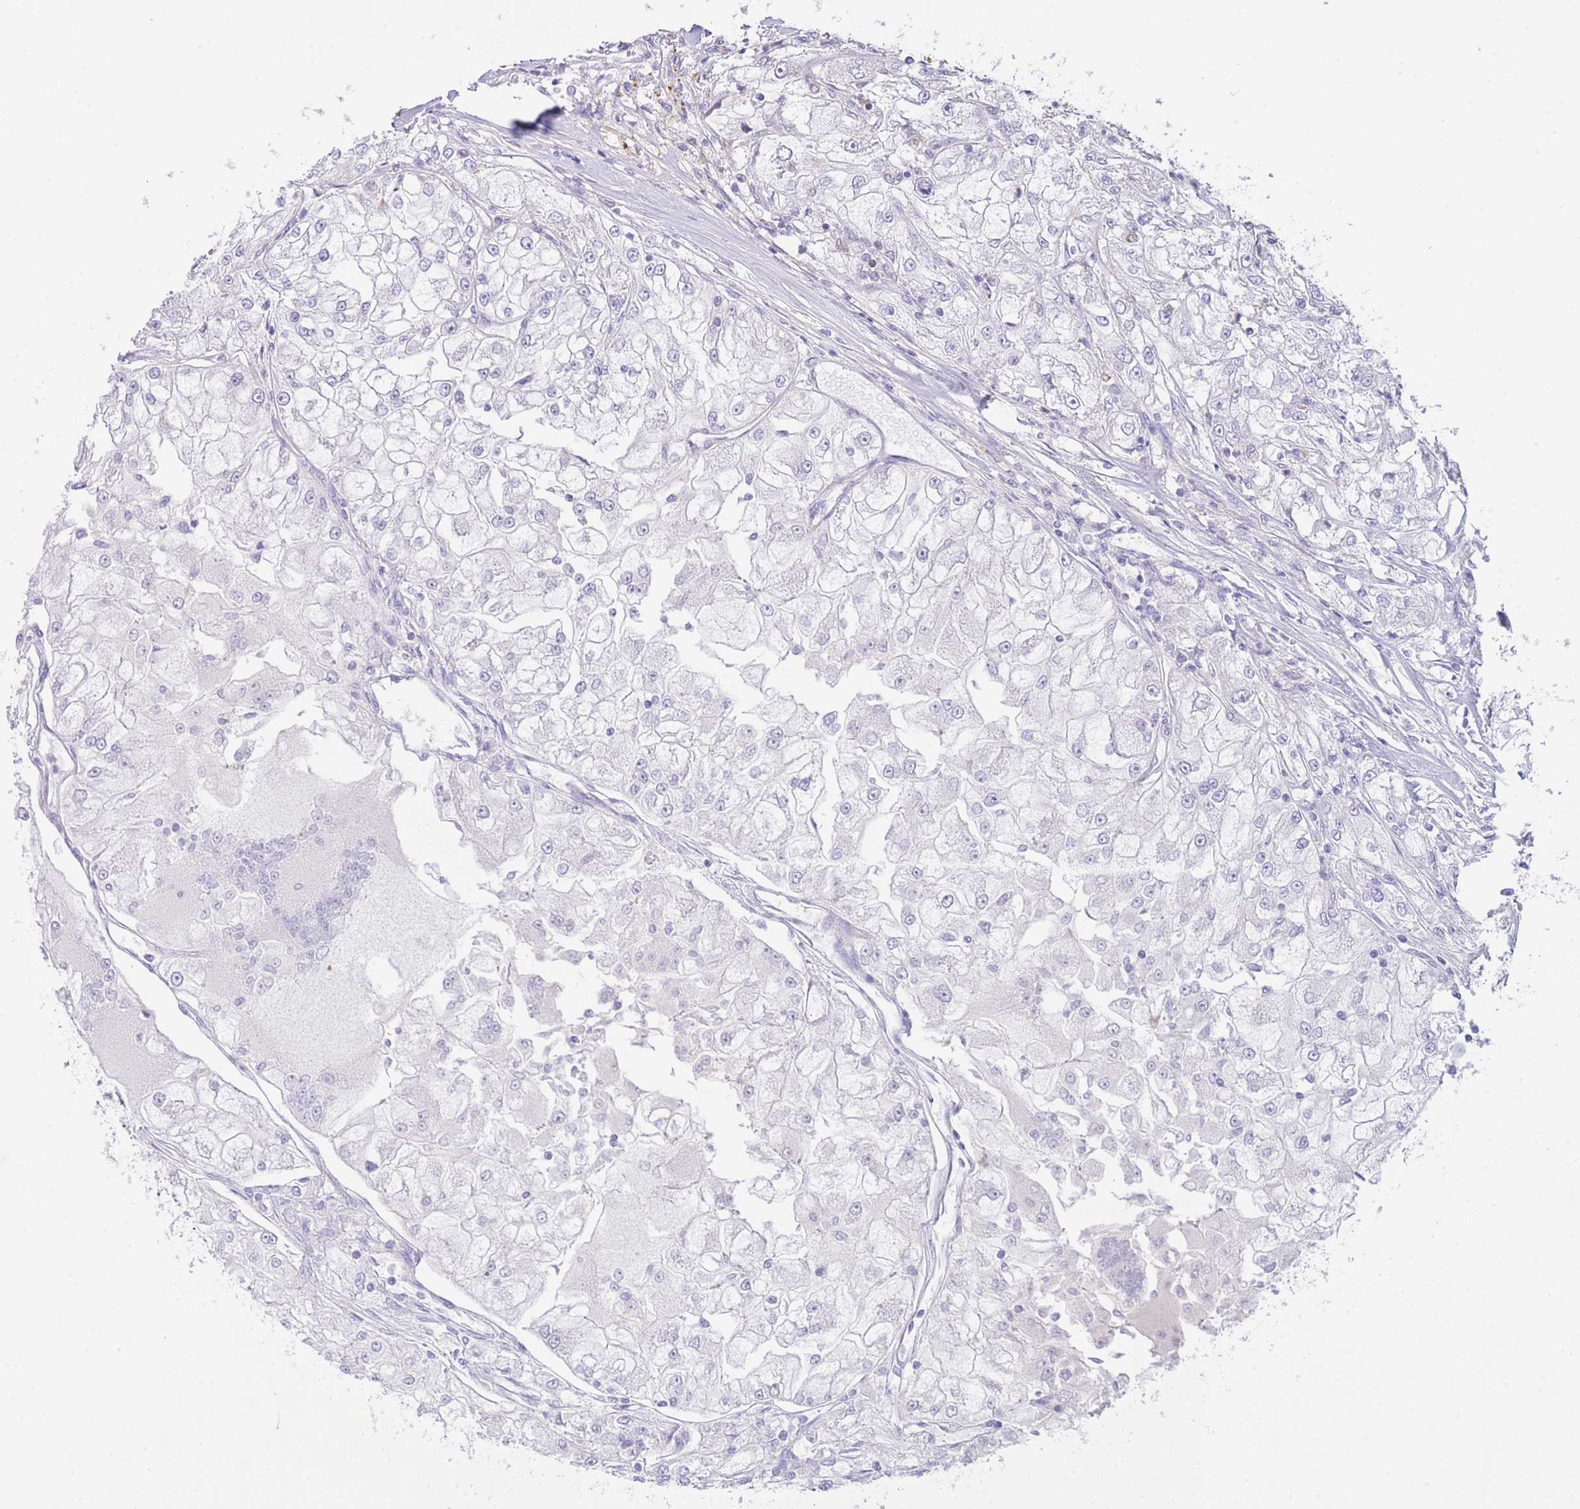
{"staining": {"intensity": "negative", "quantity": "none", "location": "none"}, "tissue": "renal cancer", "cell_type": "Tumor cells", "image_type": "cancer", "snomed": [{"axis": "morphology", "description": "Adenocarcinoma, NOS"}, {"axis": "topography", "description": "Kidney"}], "caption": "This is an IHC image of human renal adenocarcinoma. There is no staining in tumor cells.", "gene": "EBPL", "patient": {"sex": "female", "age": 72}}